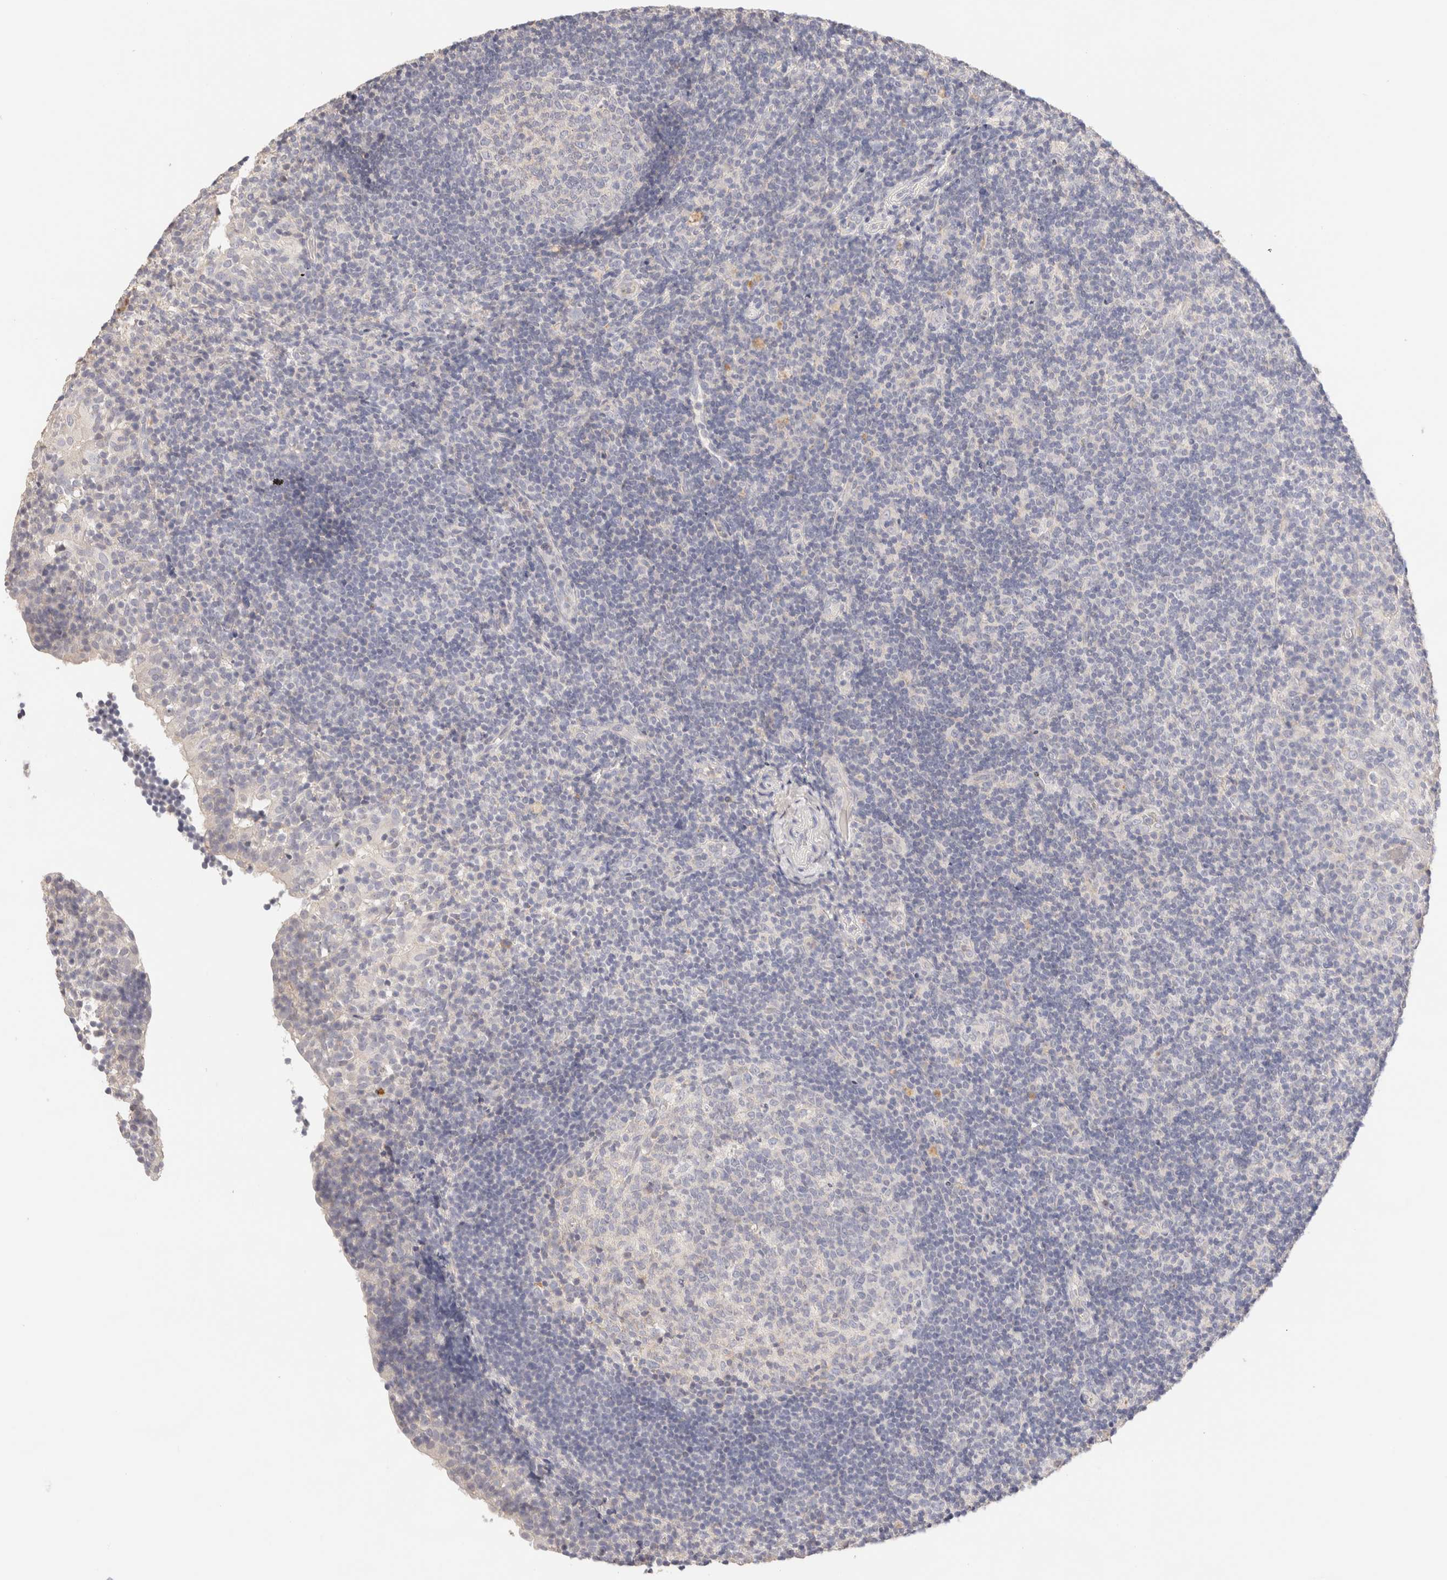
{"staining": {"intensity": "negative", "quantity": "none", "location": "none"}, "tissue": "tonsil", "cell_type": "Germinal center cells", "image_type": "normal", "snomed": [{"axis": "morphology", "description": "Normal tissue, NOS"}, {"axis": "topography", "description": "Tonsil"}], "caption": "Immunohistochemistry (IHC) micrograph of normal tonsil: tonsil stained with DAB (3,3'-diaminobenzidine) reveals no significant protein staining in germinal center cells. (Stains: DAB IHC with hematoxylin counter stain, Microscopy: brightfield microscopy at high magnification).", "gene": "SCGB2A2", "patient": {"sex": "female", "age": 40}}